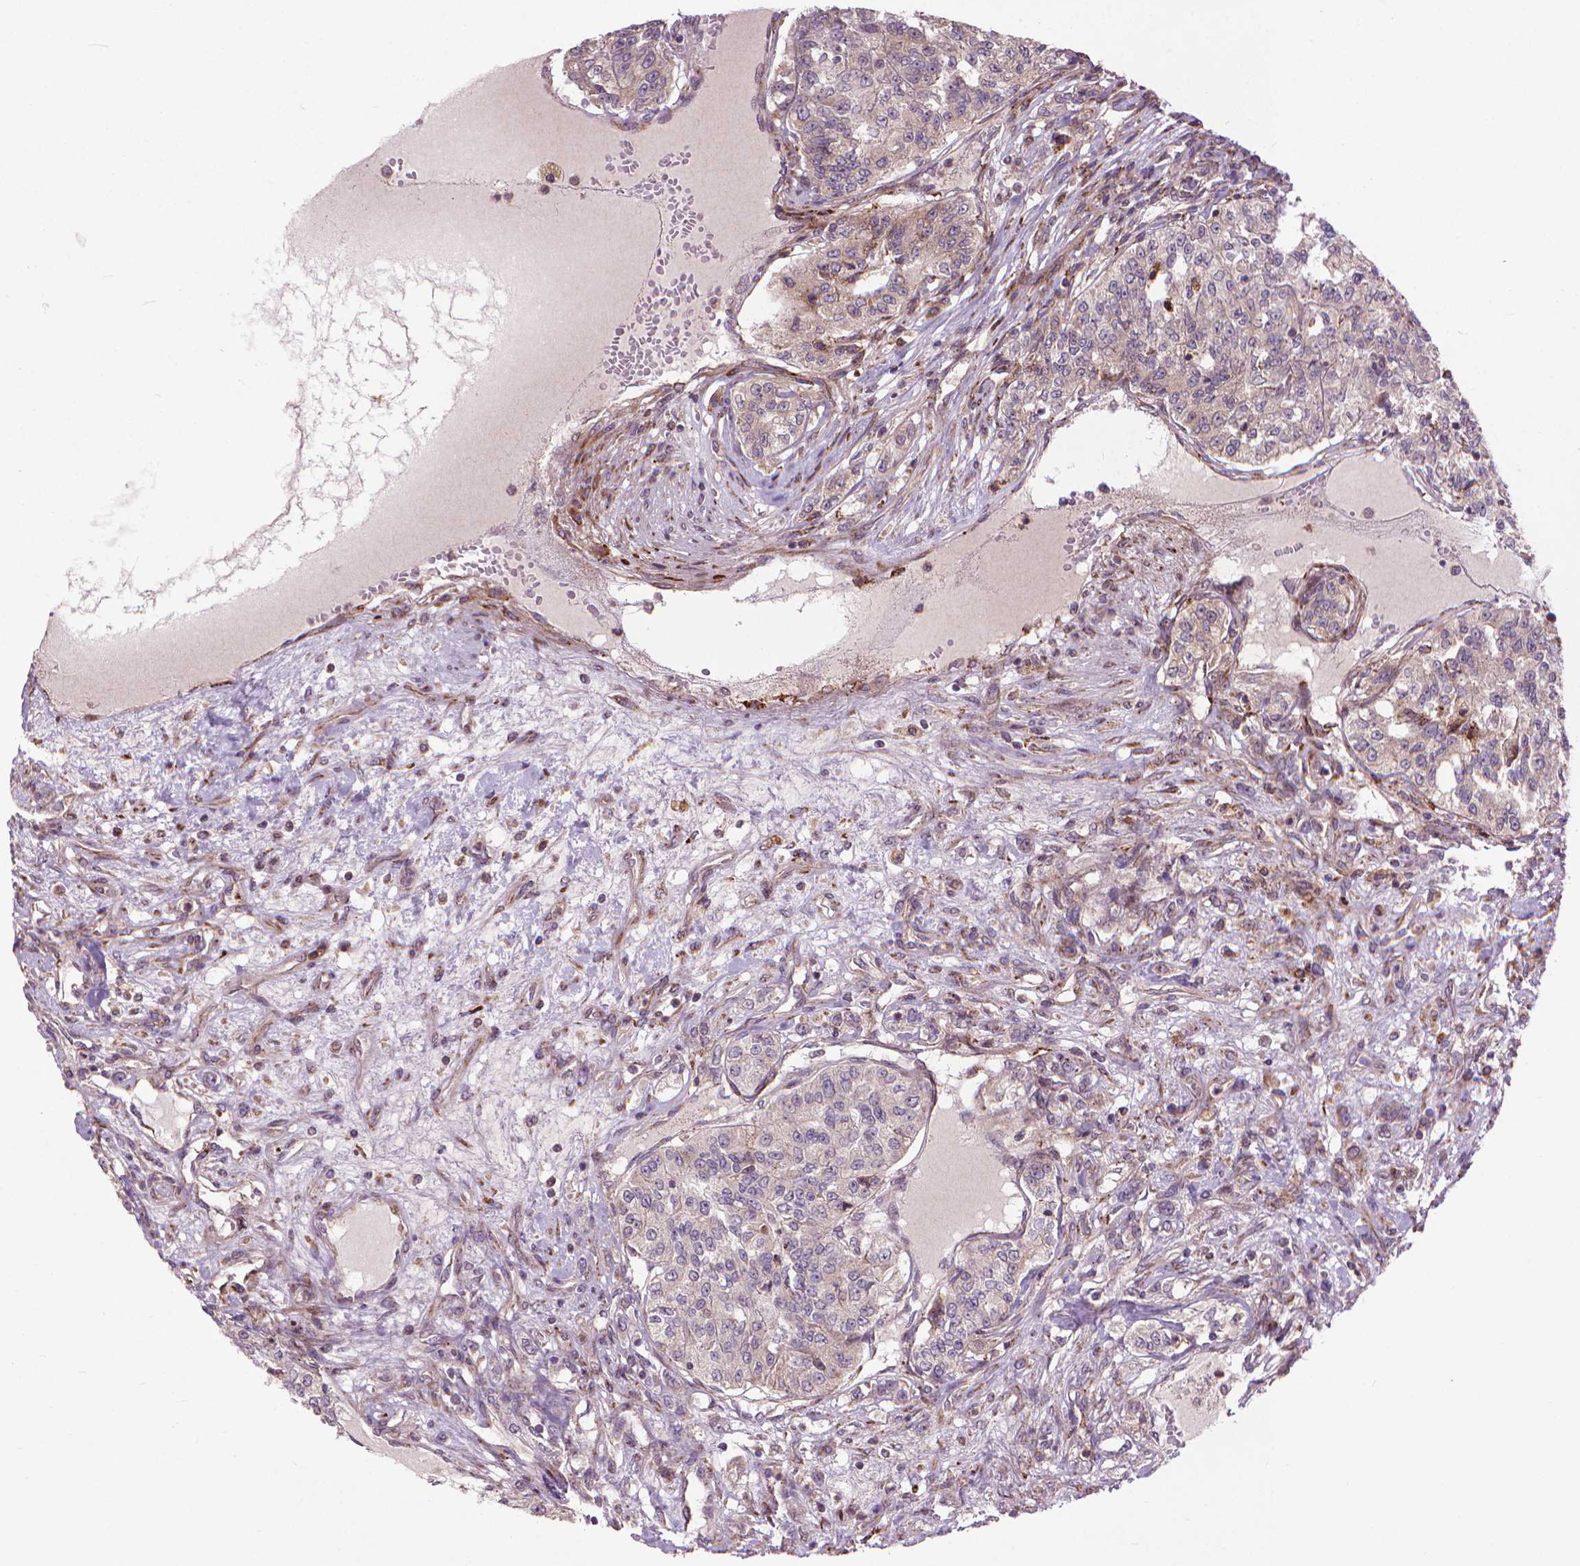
{"staining": {"intensity": "negative", "quantity": "none", "location": "none"}, "tissue": "renal cancer", "cell_type": "Tumor cells", "image_type": "cancer", "snomed": [{"axis": "morphology", "description": "Adenocarcinoma, NOS"}, {"axis": "topography", "description": "Kidney"}], "caption": "The immunohistochemistry image has no significant staining in tumor cells of renal adenocarcinoma tissue.", "gene": "MYH14", "patient": {"sex": "female", "age": 63}}